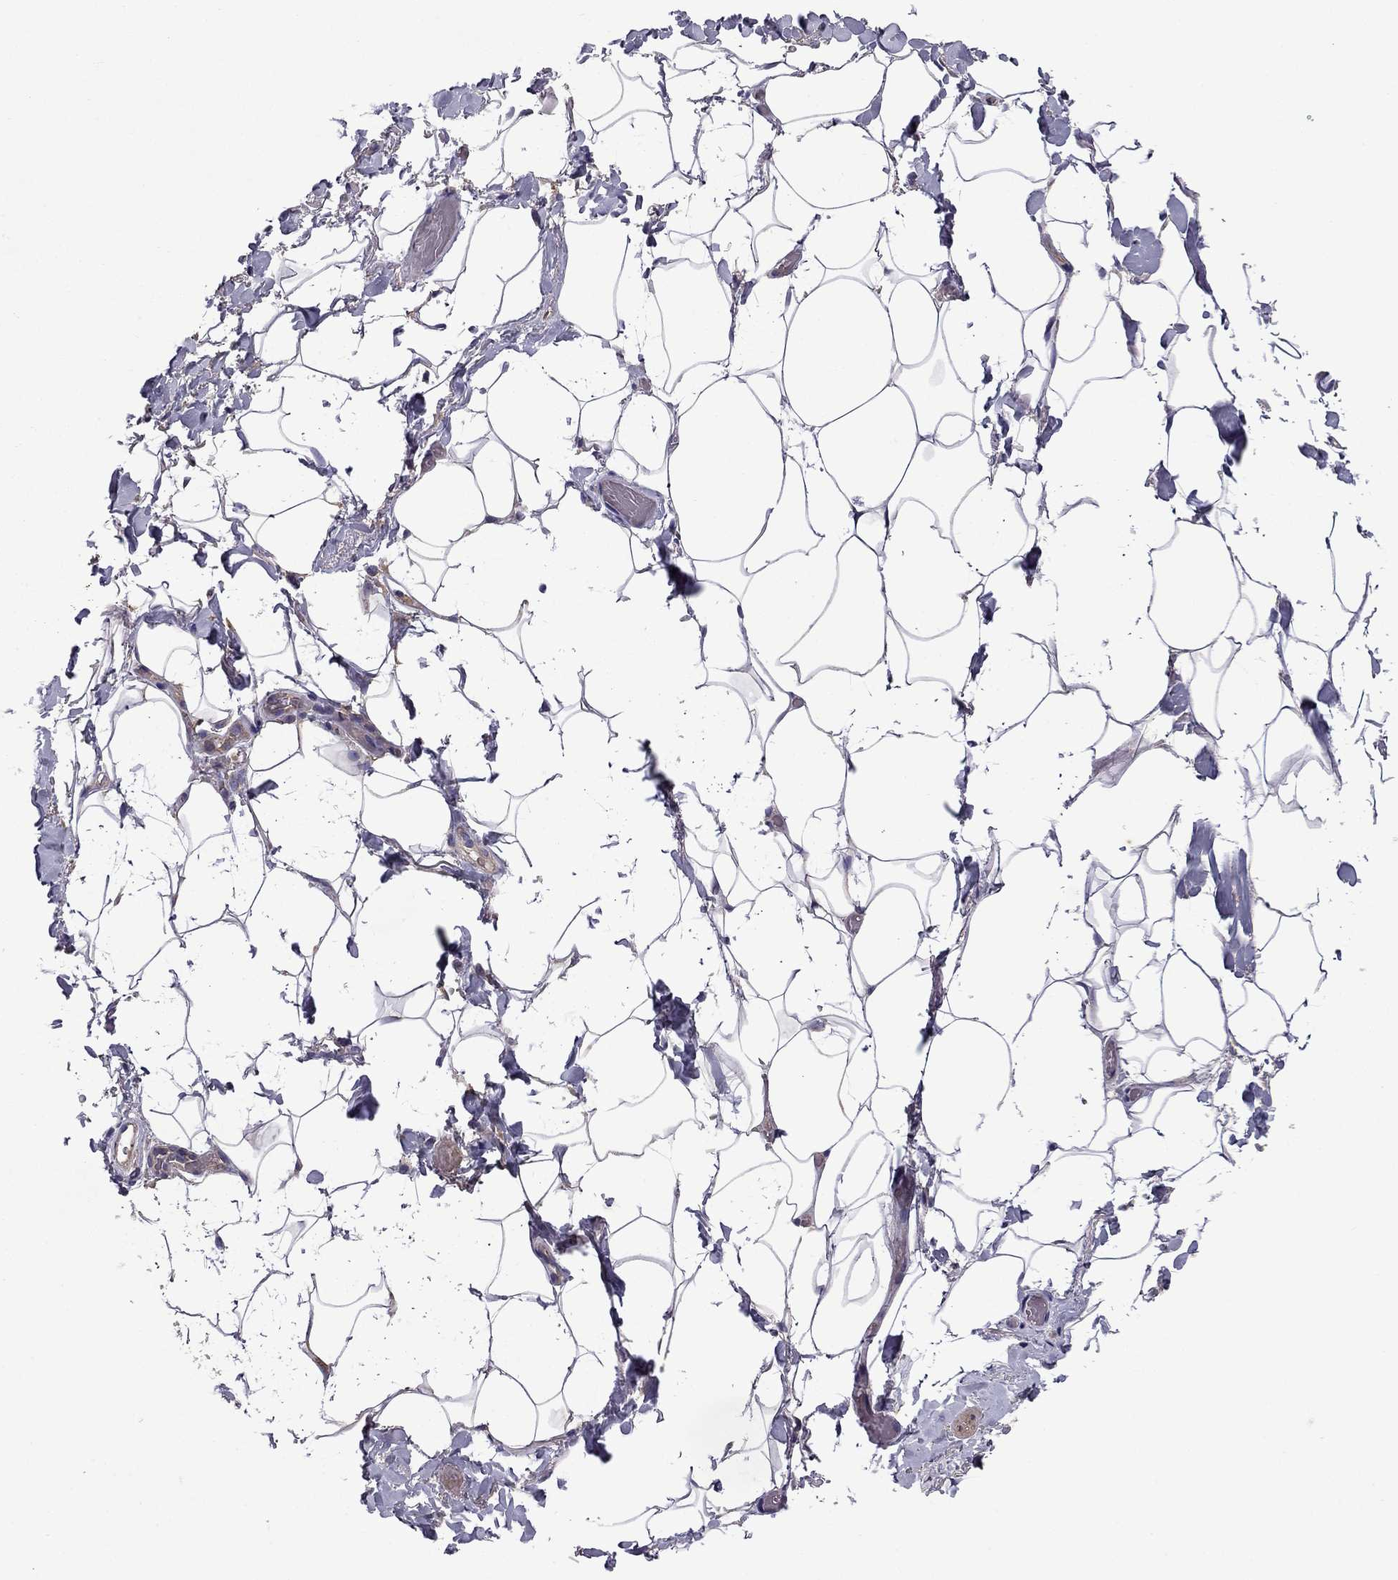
{"staining": {"intensity": "negative", "quantity": "none", "location": "none"}, "tissue": "adipose tissue", "cell_type": "Adipocytes", "image_type": "normal", "snomed": [{"axis": "morphology", "description": "Normal tissue, NOS"}, {"axis": "topography", "description": "Anal"}, {"axis": "topography", "description": "Peripheral nerve tissue"}], "caption": "Unremarkable adipose tissue was stained to show a protein in brown. There is no significant expression in adipocytes. Nuclei are stained in blue.", "gene": "ITGB1", "patient": {"sex": "male", "age": 53}}